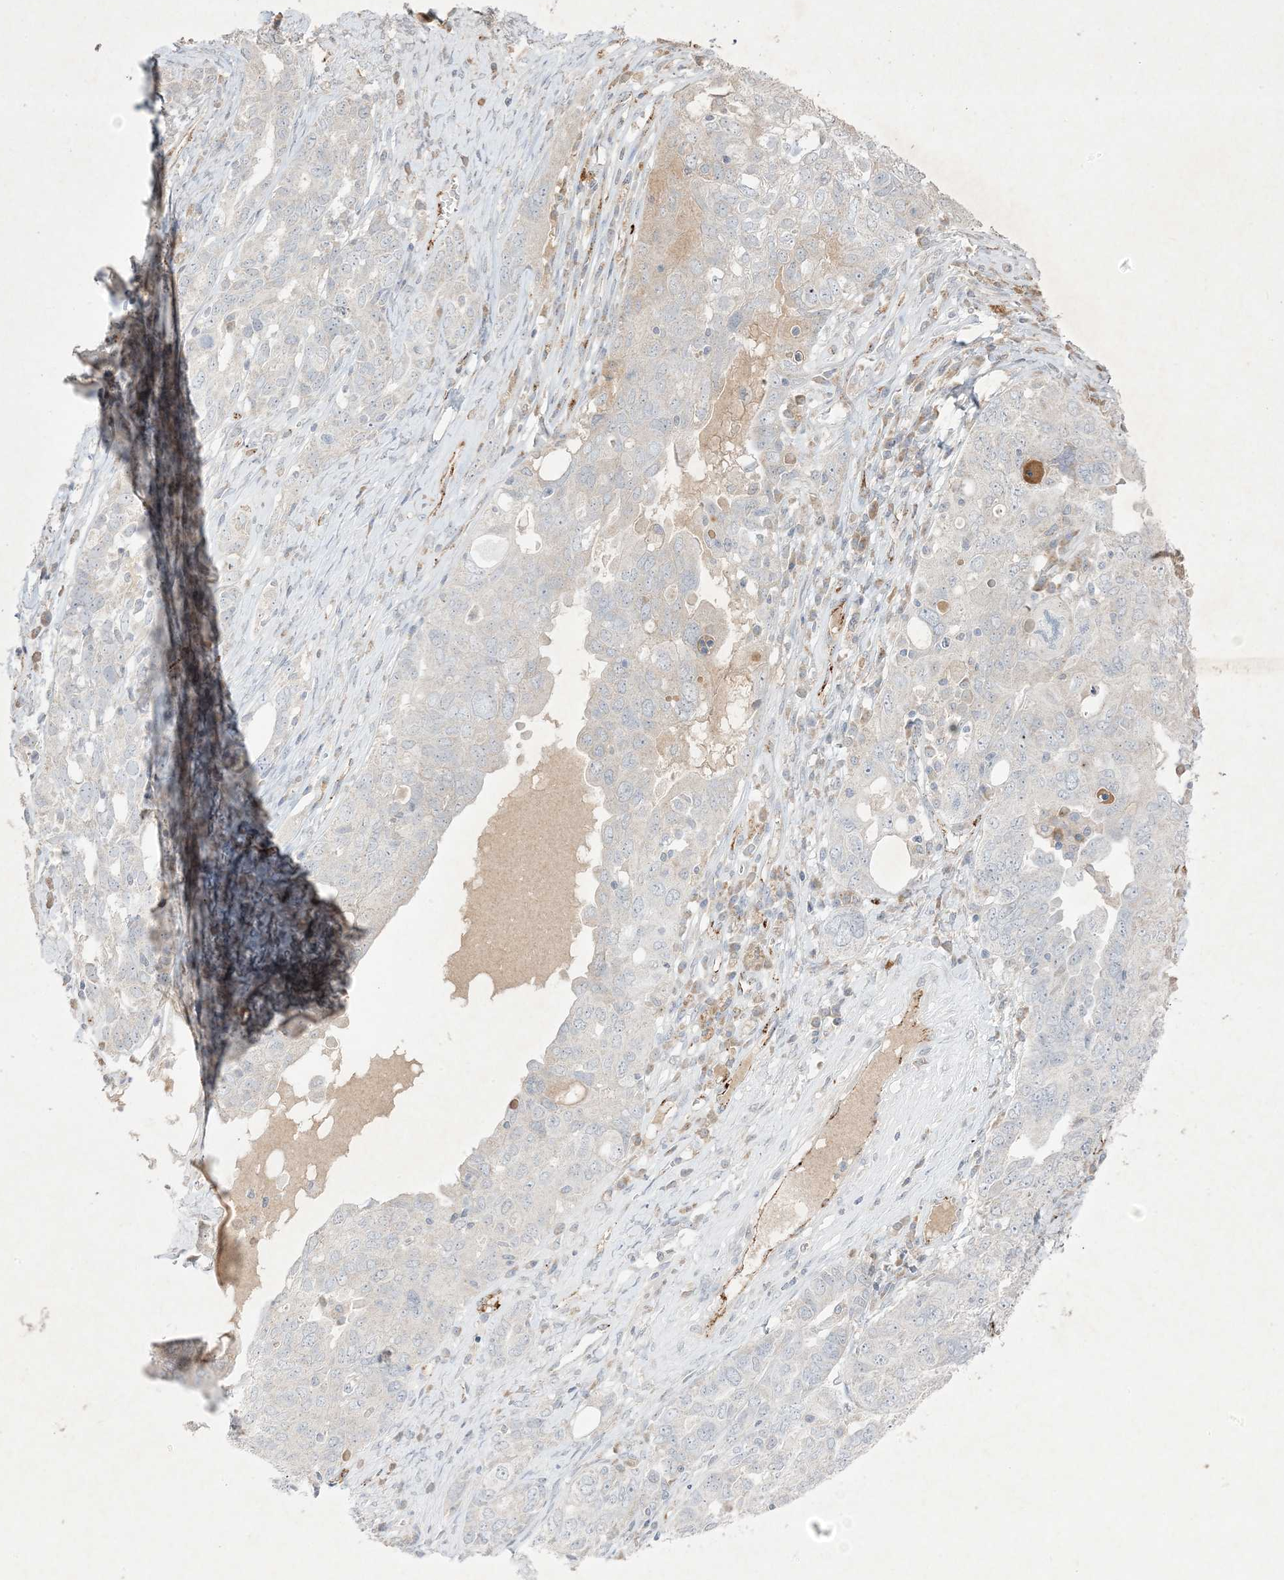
{"staining": {"intensity": "negative", "quantity": "none", "location": "none"}, "tissue": "ovarian cancer", "cell_type": "Tumor cells", "image_type": "cancer", "snomed": [{"axis": "morphology", "description": "Carcinoma, endometroid"}, {"axis": "topography", "description": "Ovary"}], "caption": "DAB (3,3'-diaminobenzidine) immunohistochemical staining of ovarian endometroid carcinoma shows no significant positivity in tumor cells. (Stains: DAB (3,3'-diaminobenzidine) immunohistochemistry (IHC) with hematoxylin counter stain, Microscopy: brightfield microscopy at high magnification).", "gene": "PRSS36", "patient": {"sex": "female", "age": 62}}